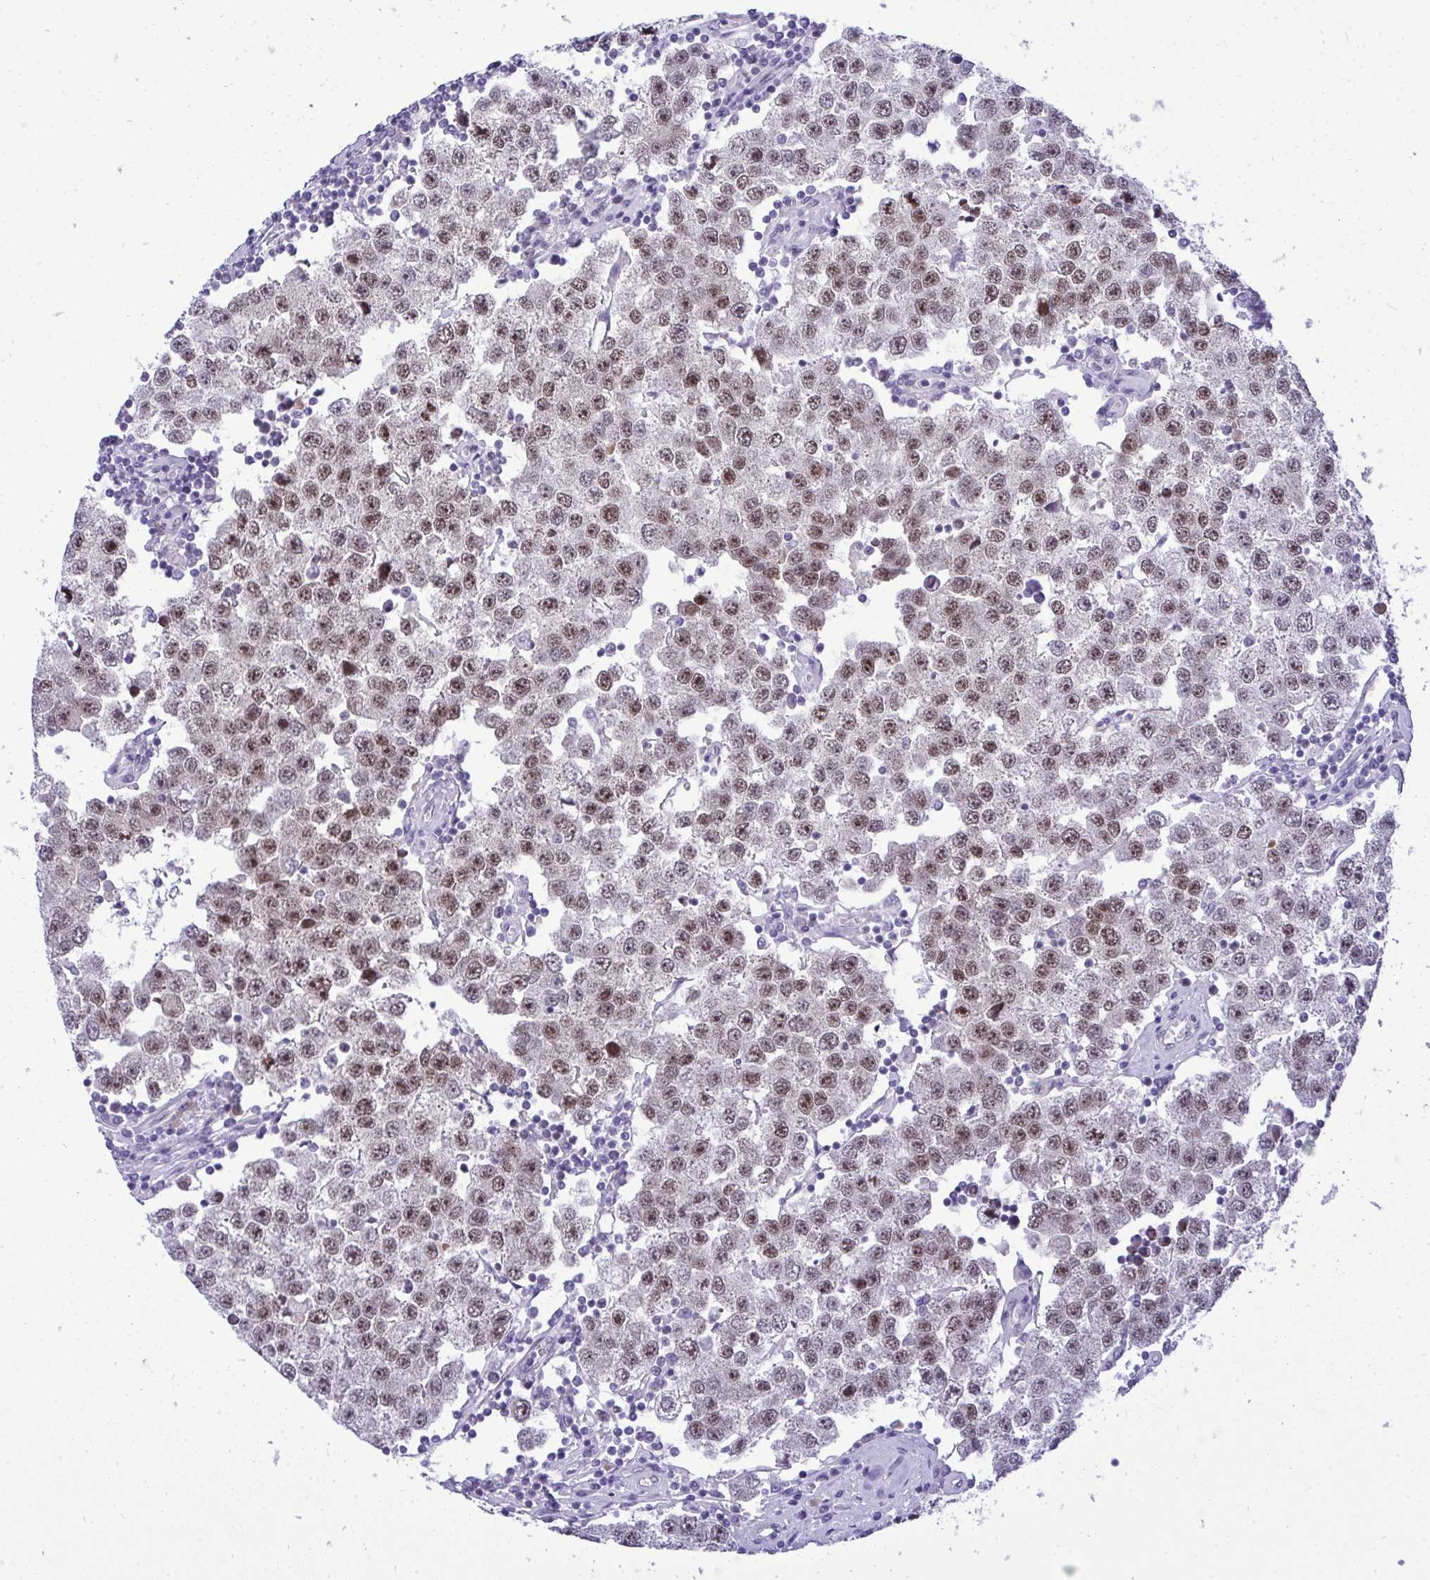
{"staining": {"intensity": "moderate", "quantity": ">75%", "location": "nuclear"}, "tissue": "testis cancer", "cell_type": "Tumor cells", "image_type": "cancer", "snomed": [{"axis": "morphology", "description": "Seminoma, NOS"}, {"axis": "topography", "description": "Testis"}], "caption": "This histopathology image reveals immunohistochemistry (IHC) staining of human testis cancer, with medium moderate nuclear positivity in about >75% of tumor cells.", "gene": "TEAD4", "patient": {"sex": "male", "age": 34}}